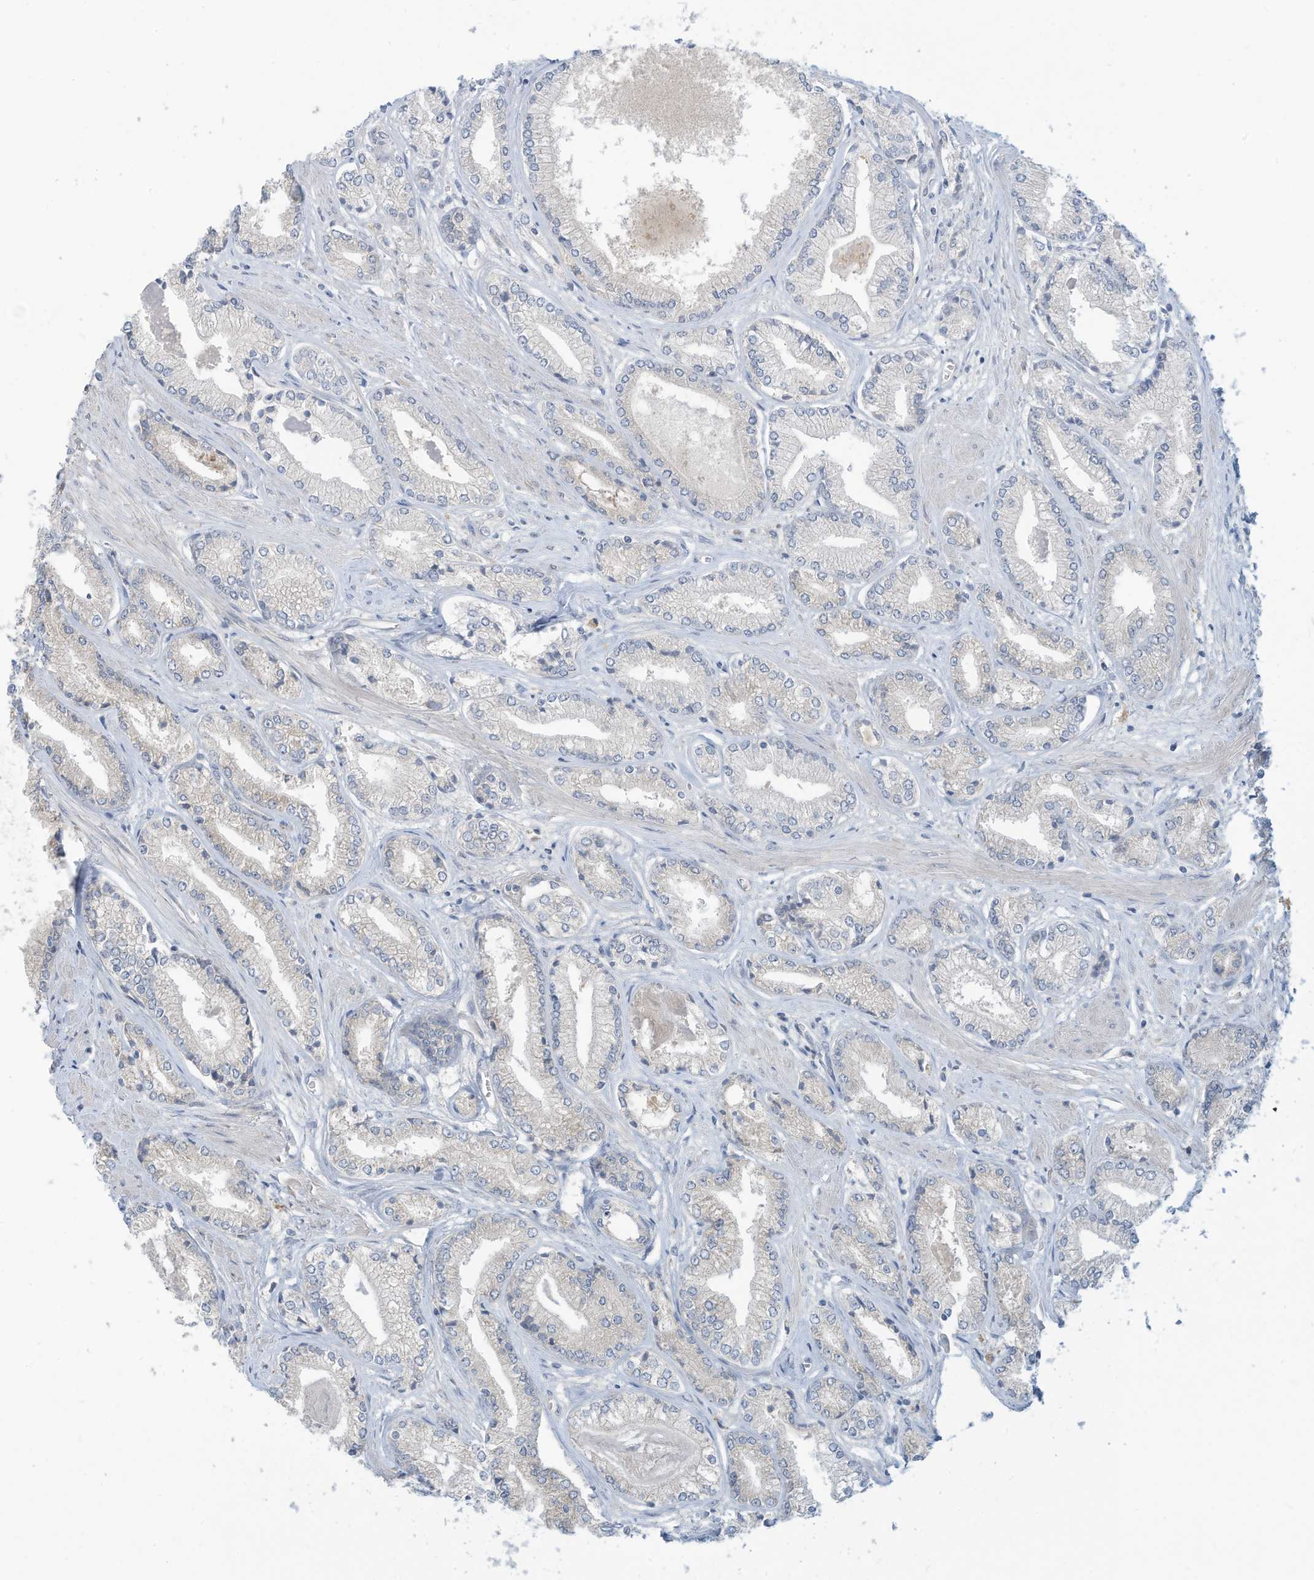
{"staining": {"intensity": "negative", "quantity": "none", "location": "none"}, "tissue": "prostate cancer", "cell_type": "Tumor cells", "image_type": "cancer", "snomed": [{"axis": "morphology", "description": "Adenocarcinoma, Low grade"}, {"axis": "topography", "description": "Prostate"}], "caption": "This is an immunohistochemistry (IHC) photomicrograph of human prostate cancer (adenocarcinoma (low-grade)). There is no expression in tumor cells.", "gene": "SCGB1D2", "patient": {"sex": "male", "age": 60}}